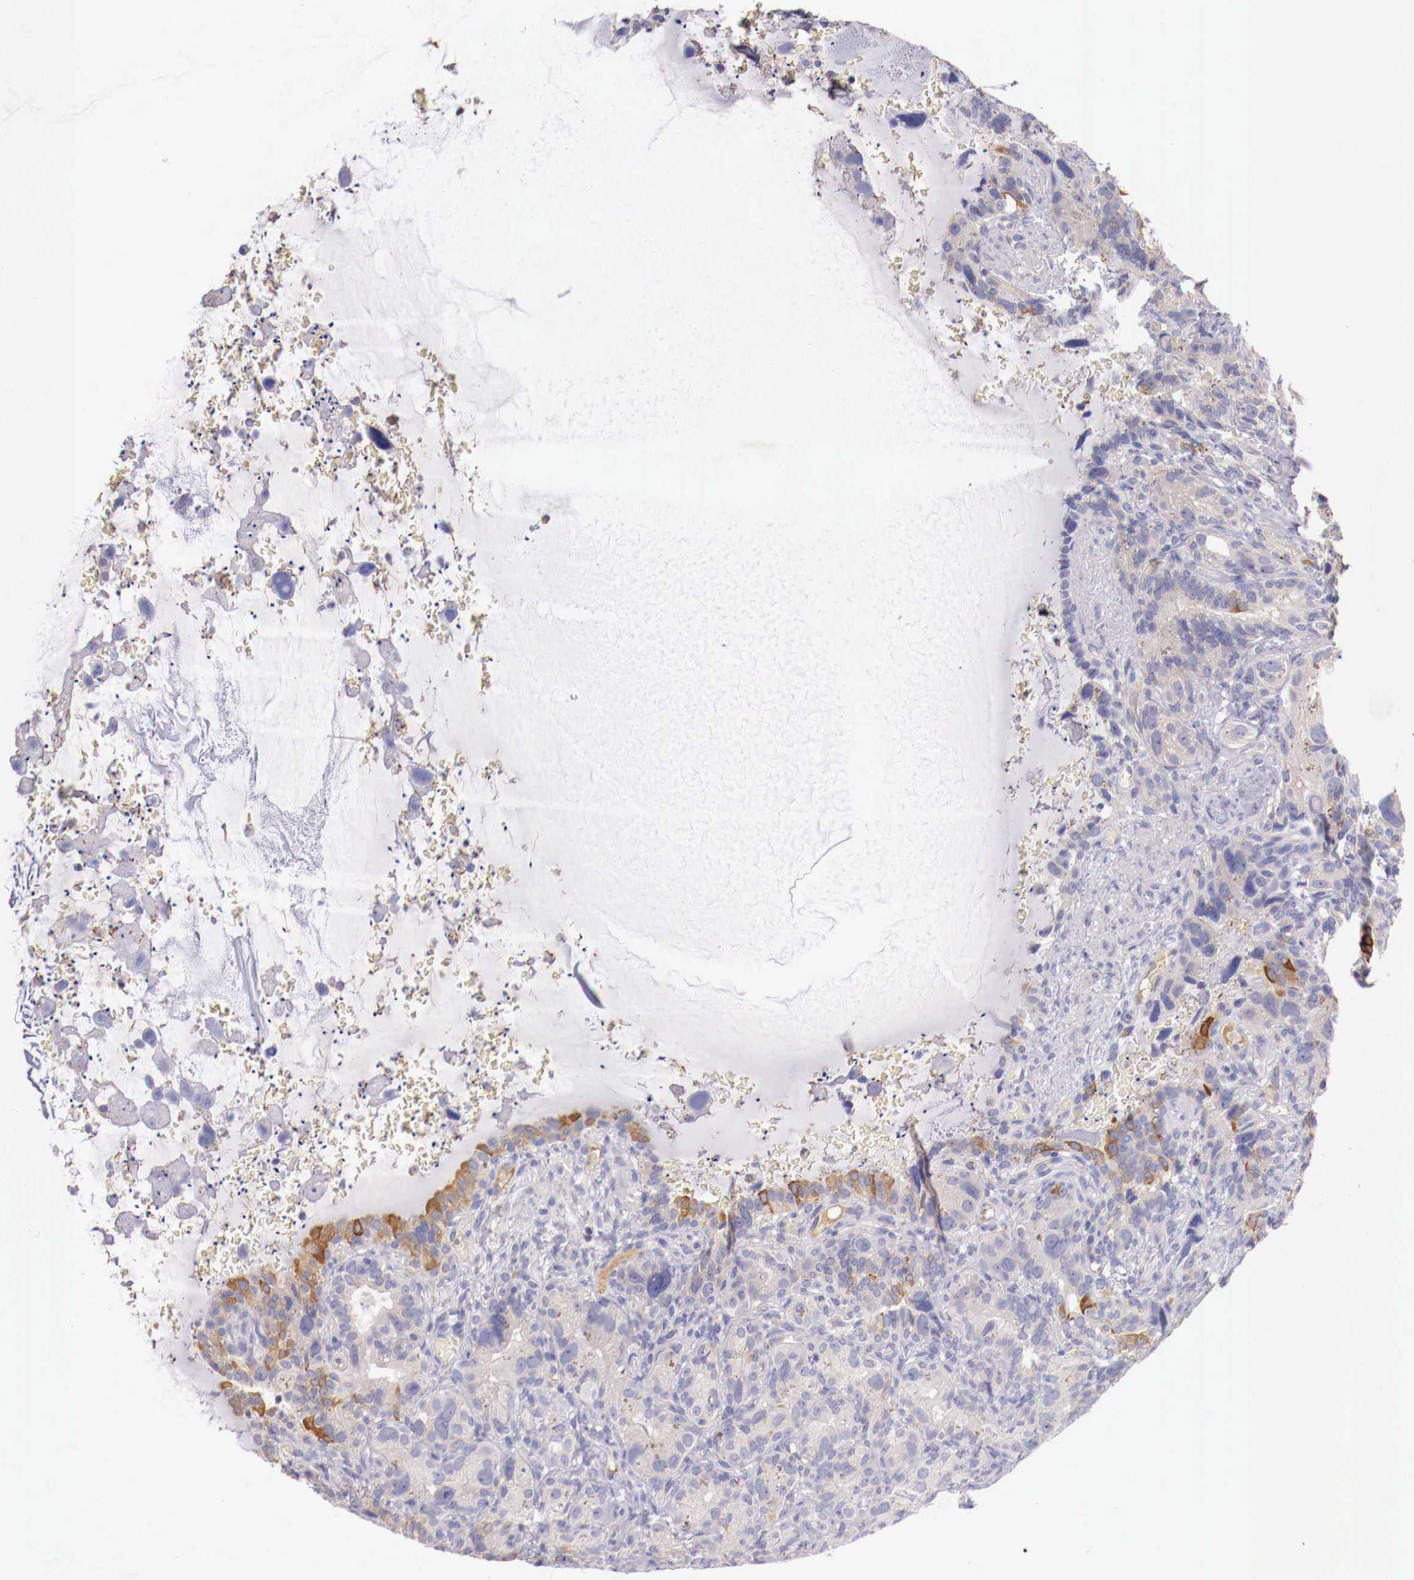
{"staining": {"intensity": "moderate", "quantity": "25%-75%", "location": "cytoplasmic/membranous"}, "tissue": "seminal vesicle", "cell_type": "Glandular cells", "image_type": "normal", "snomed": [{"axis": "morphology", "description": "Normal tissue, NOS"}, {"axis": "topography", "description": "Seminal veicle"}], "caption": "Immunohistochemistry (IHC) (DAB (3,3'-diaminobenzidine)) staining of normal seminal vesicle shows moderate cytoplasmic/membranous protein positivity in approximately 25%-75% of glandular cells.", "gene": "PITPNA", "patient": {"sex": "male", "age": 63}}